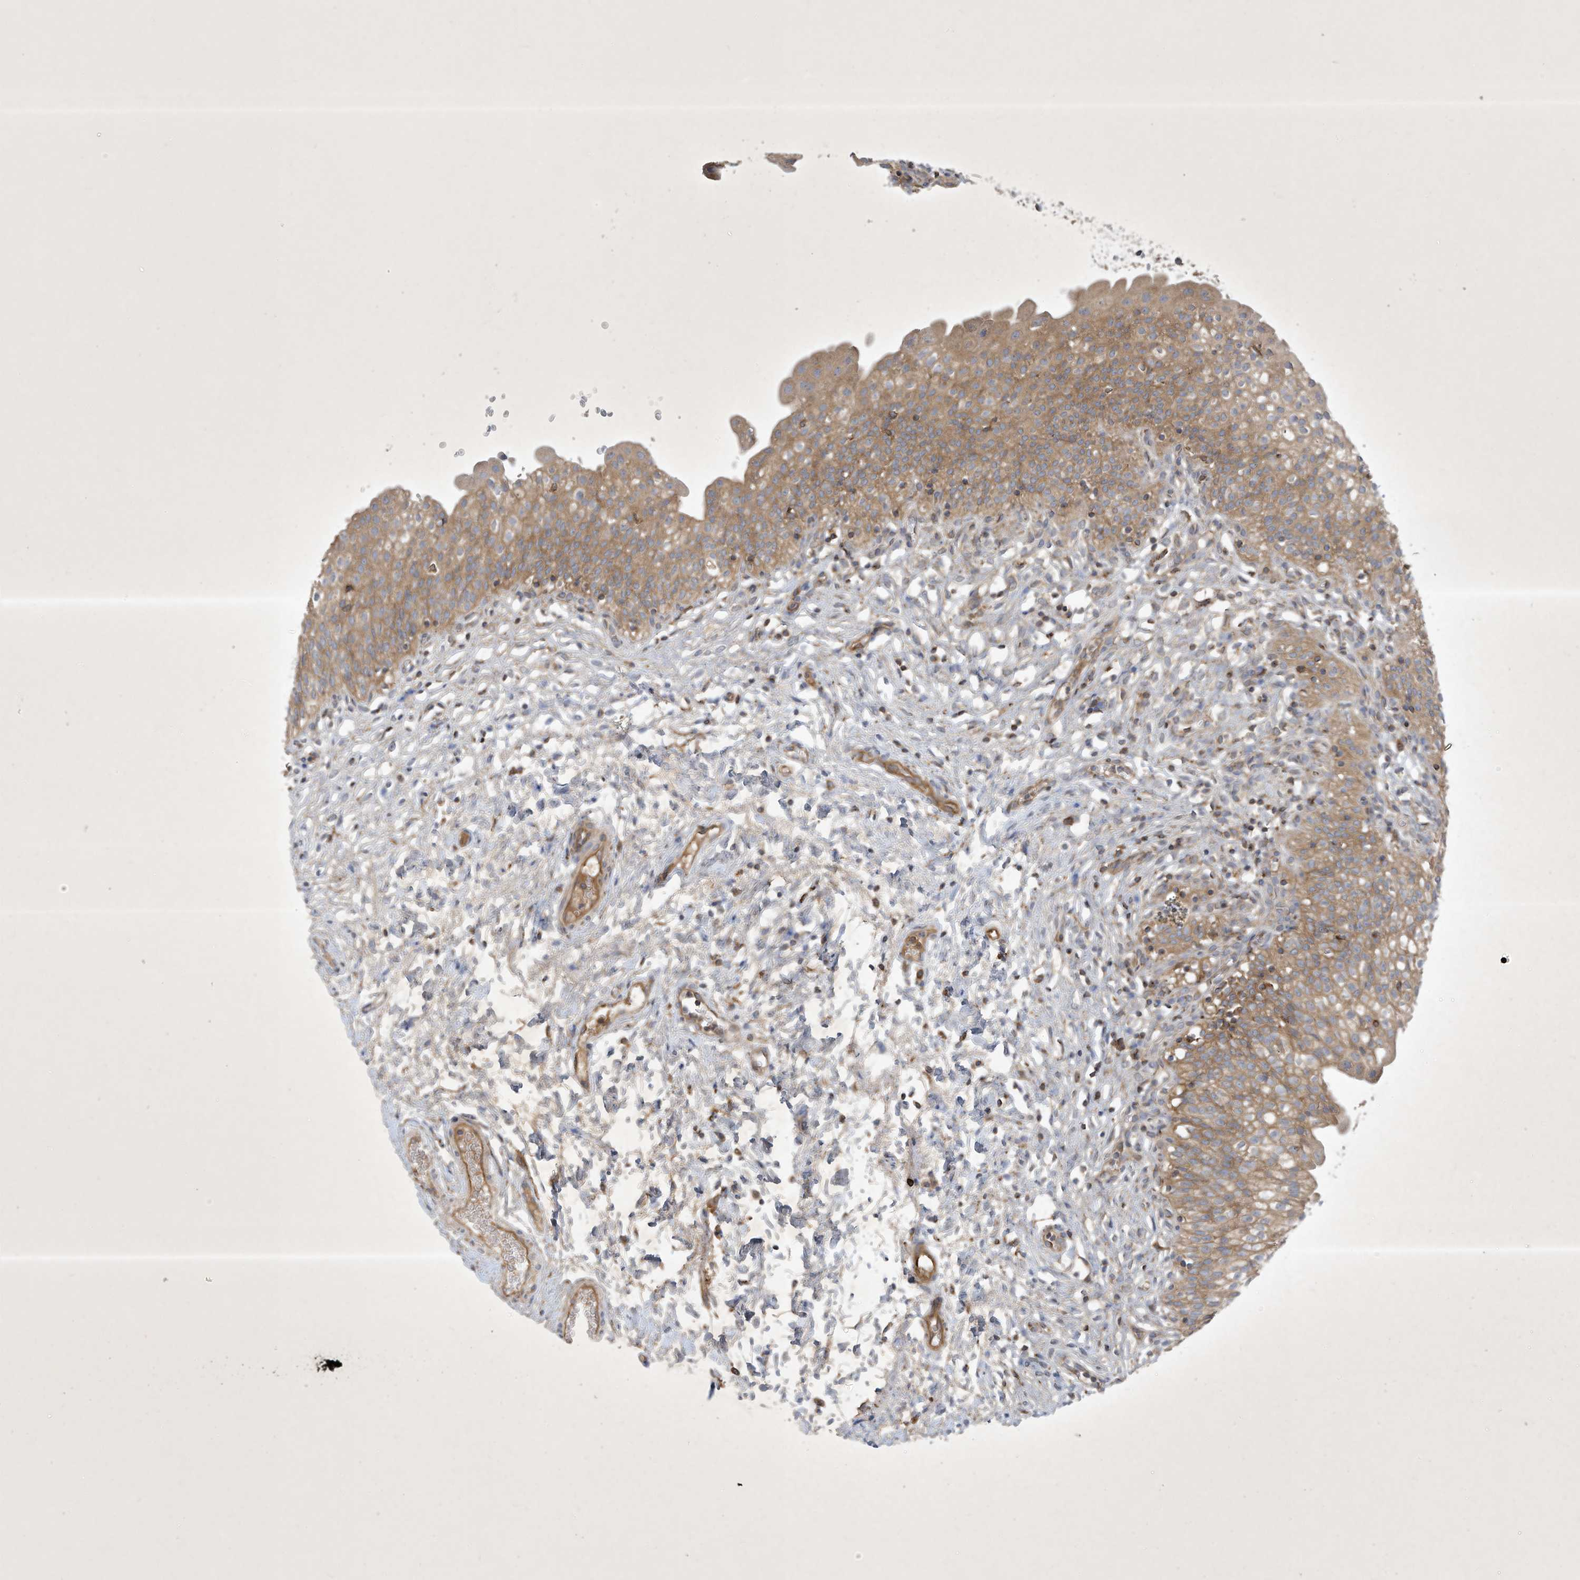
{"staining": {"intensity": "moderate", "quantity": ">75%", "location": "cytoplasmic/membranous"}, "tissue": "urinary bladder", "cell_type": "Urothelial cells", "image_type": "normal", "snomed": [{"axis": "morphology", "description": "Normal tissue, NOS"}, {"axis": "topography", "description": "Urinary bladder"}], "caption": "IHC micrograph of unremarkable urinary bladder: human urinary bladder stained using IHC exhibits medium levels of moderate protein expression localized specifically in the cytoplasmic/membranous of urothelial cells, appearing as a cytoplasmic/membranous brown color.", "gene": "SYNJ2", "patient": {"sex": "male", "age": 55}}